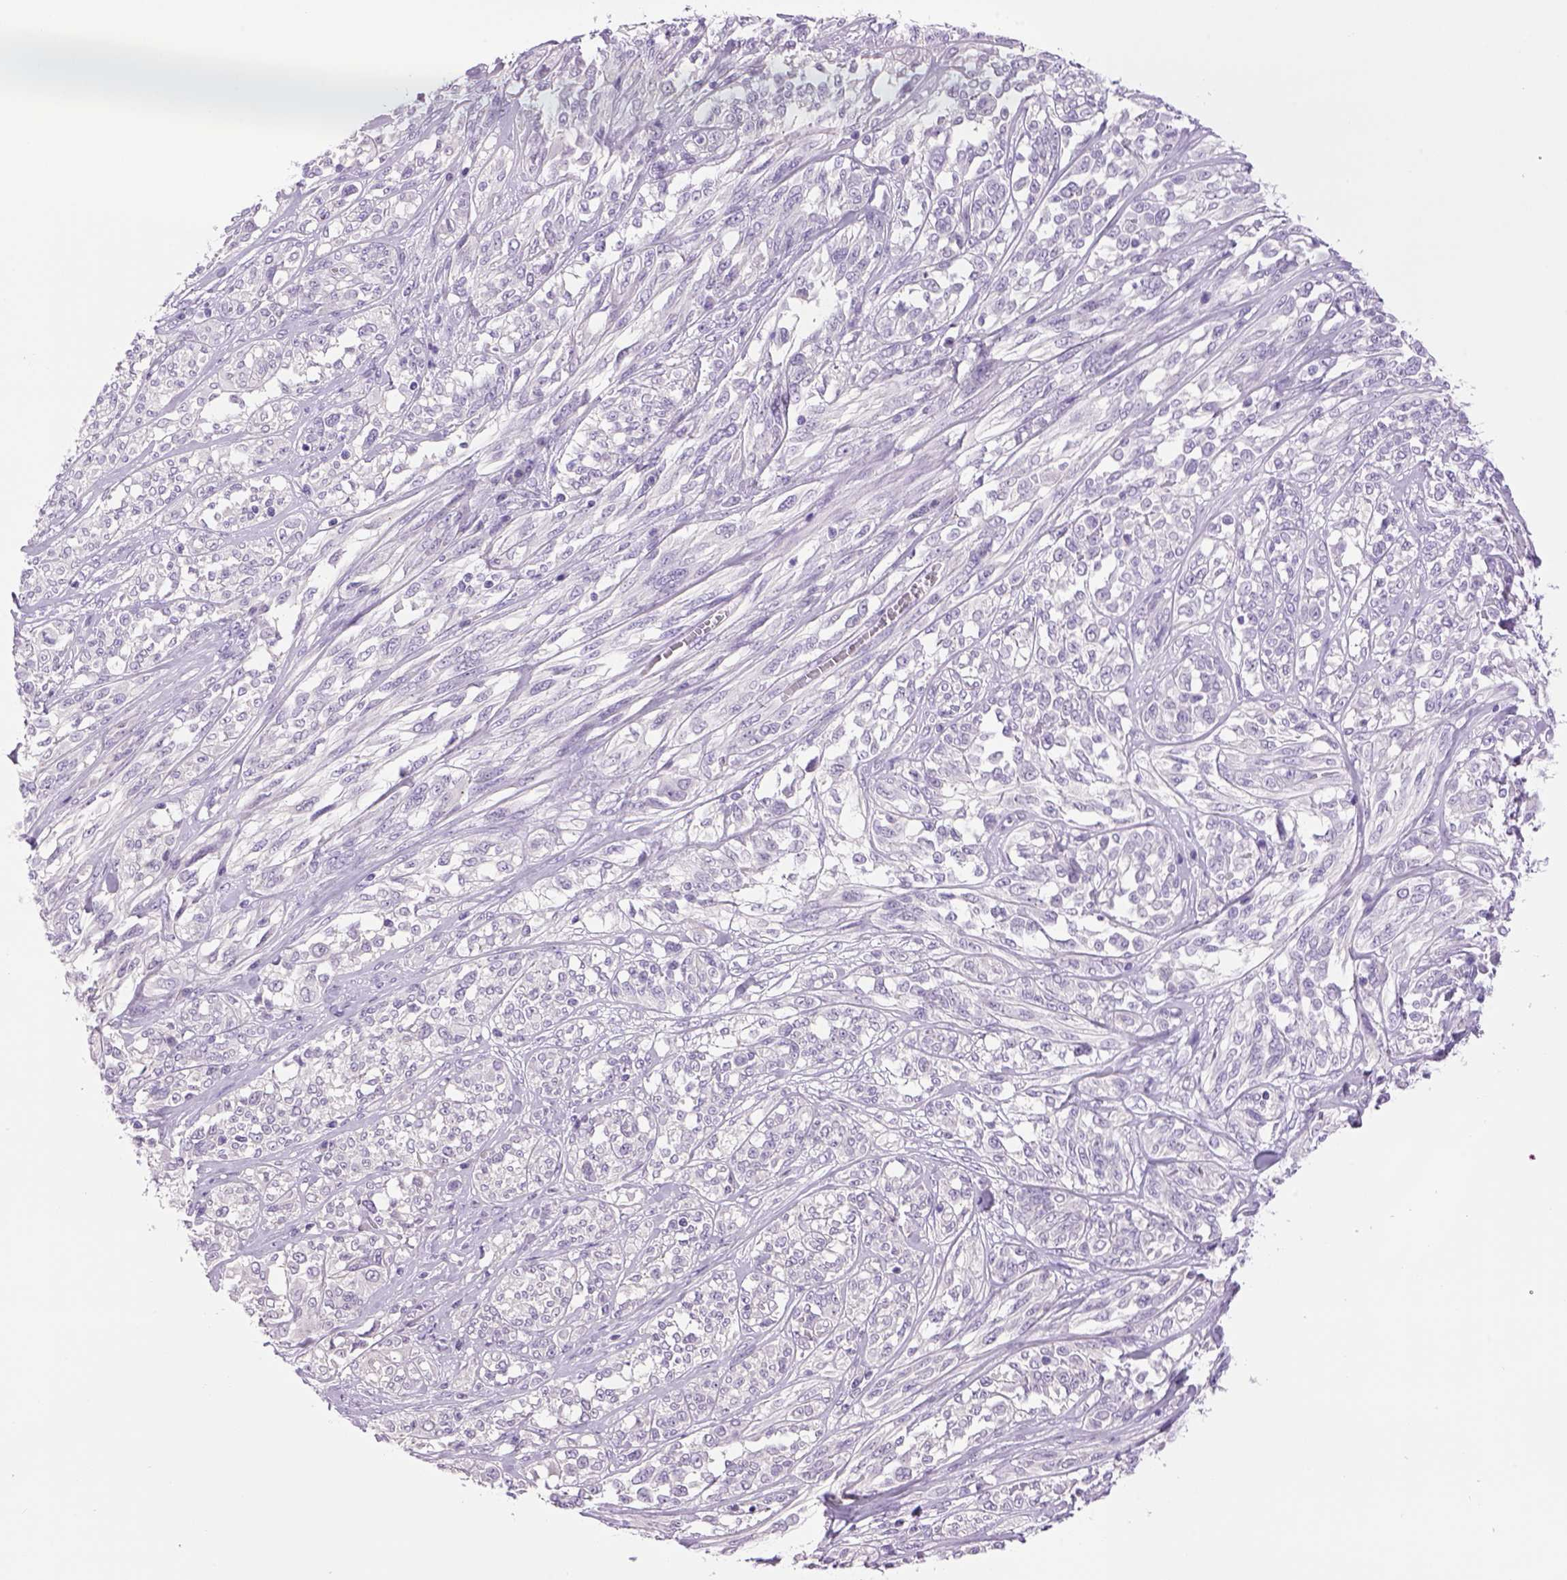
{"staining": {"intensity": "negative", "quantity": "none", "location": "none"}, "tissue": "melanoma", "cell_type": "Tumor cells", "image_type": "cancer", "snomed": [{"axis": "morphology", "description": "Malignant melanoma, NOS"}, {"axis": "topography", "description": "Skin"}], "caption": "Immunohistochemical staining of human melanoma displays no significant positivity in tumor cells. (Brightfield microscopy of DAB IHC at high magnification).", "gene": "DBH", "patient": {"sex": "female", "age": 91}}